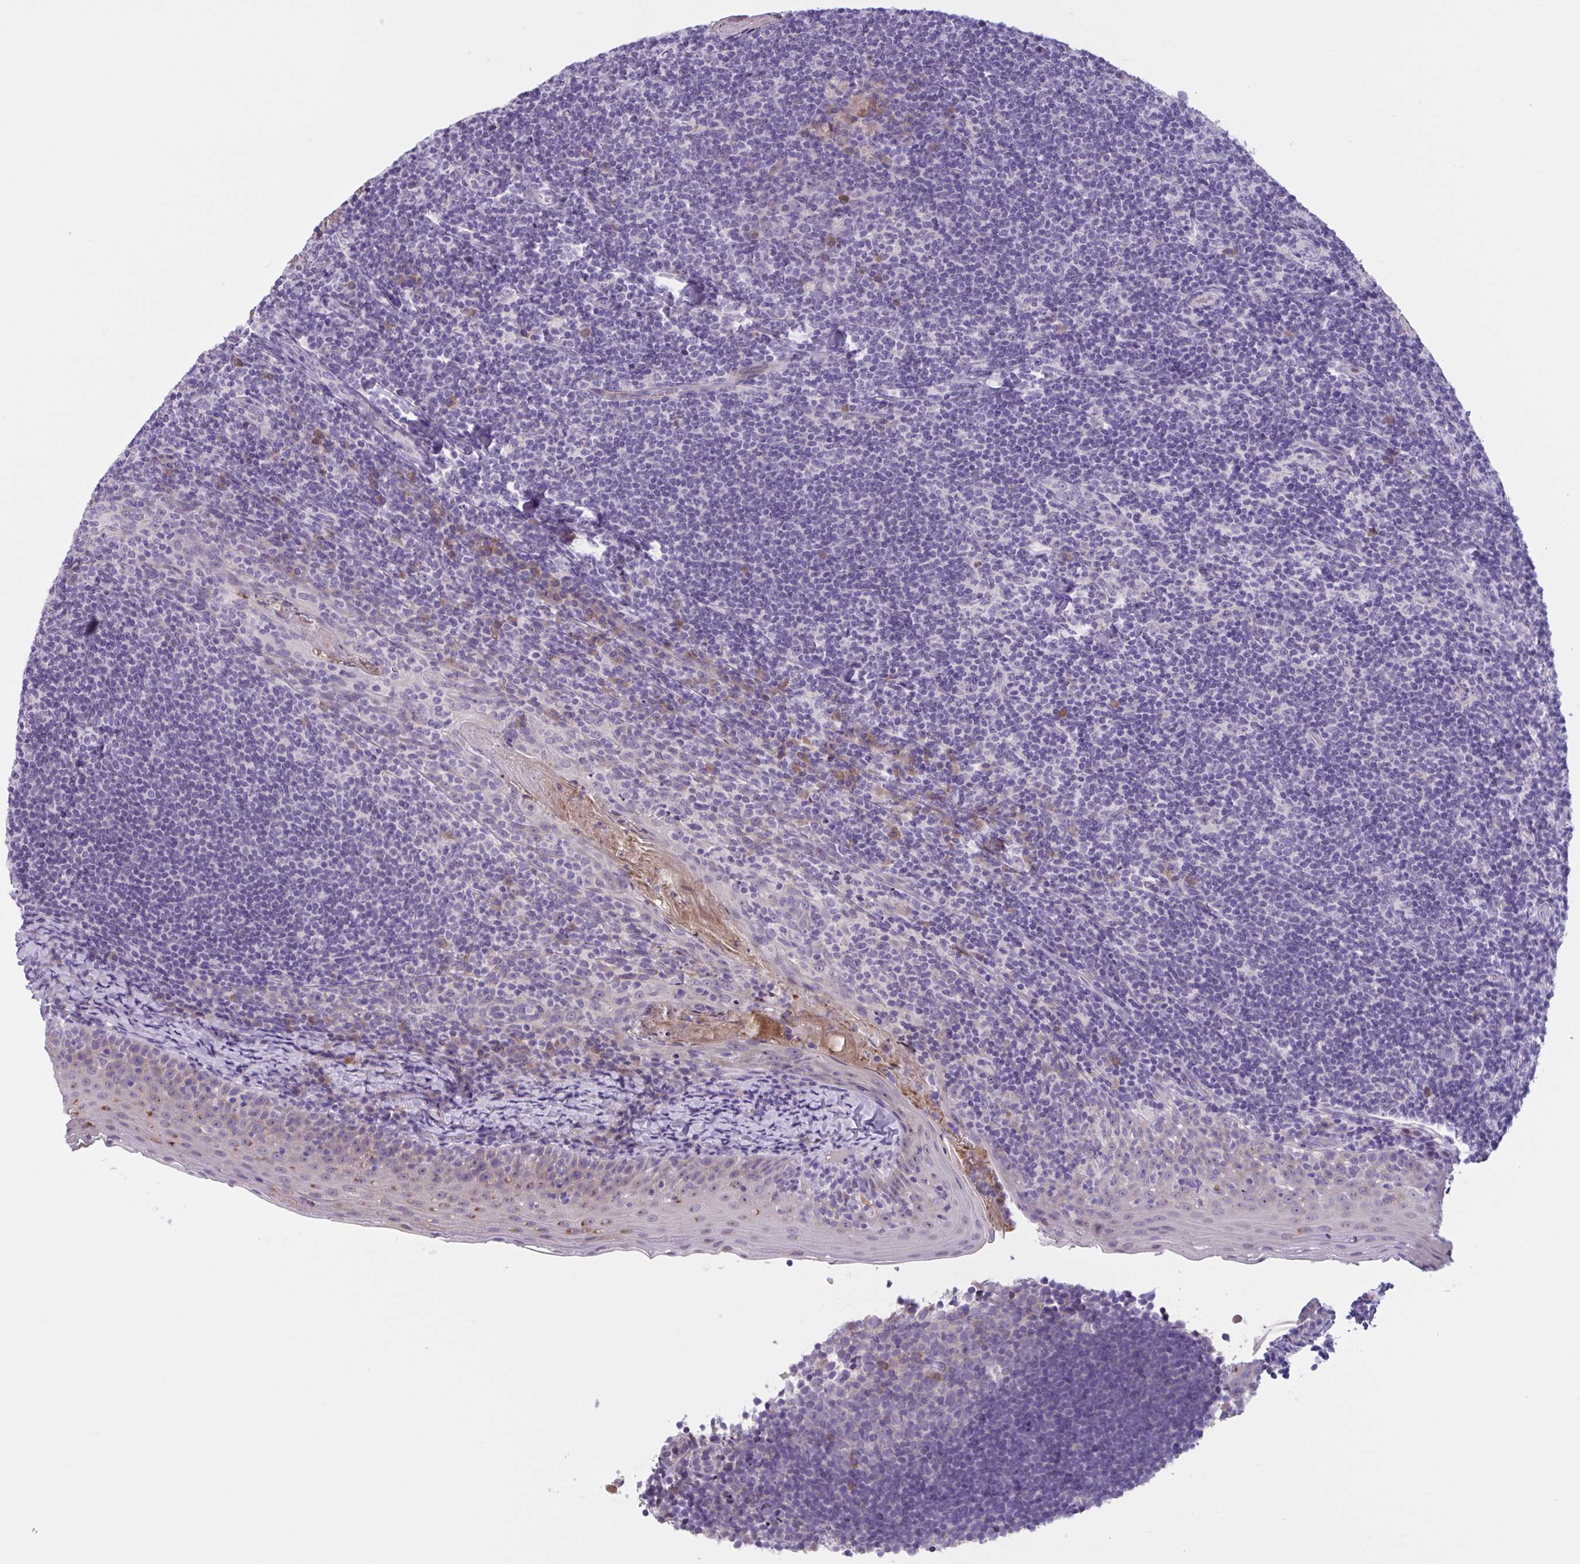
{"staining": {"intensity": "negative", "quantity": "none", "location": "none"}, "tissue": "tonsil", "cell_type": "Germinal center cells", "image_type": "normal", "snomed": [{"axis": "morphology", "description": "Normal tissue, NOS"}, {"axis": "topography", "description": "Tonsil"}], "caption": "Immunohistochemical staining of normal human tonsil reveals no significant expression in germinal center cells. Brightfield microscopy of immunohistochemistry stained with DAB (brown) and hematoxylin (blue), captured at high magnification.", "gene": "WNT9B", "patient": {"sex": "female", "age": 10}}